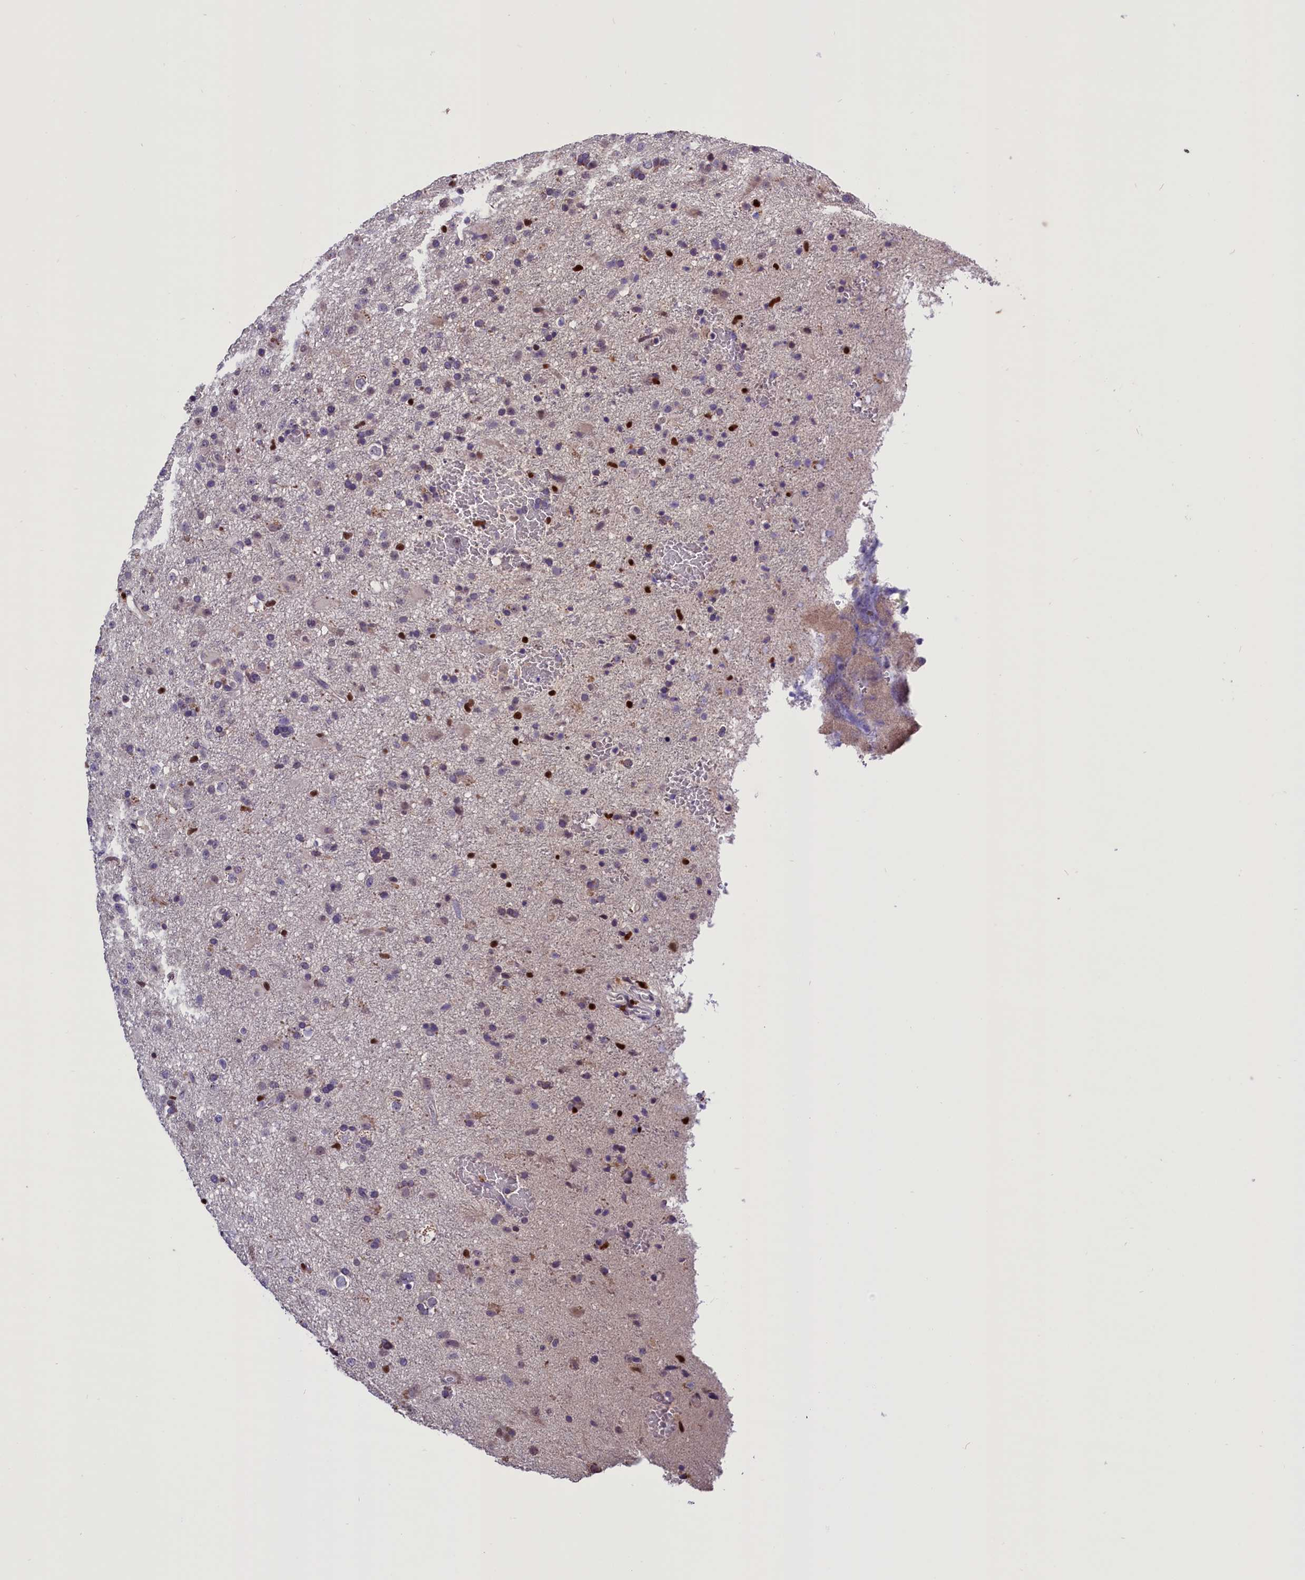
{"staining": {"intensity": "negative", "quantity": "none", "location": "none"}, "tissue": "glioma", "cell_type": "Tumor cells", "image_type": "cancer", "snomed": [{"axis": "morphology", "description": "Glioma, malignant, Low grade"}, {"axis": "topography", "description": "Brain"}], "caption": "Photomicrograph shows no significant protein expression in tumor cells of glioma.", "gene": "BTBD9", "patient": {"sex": "male", "age": 65}}